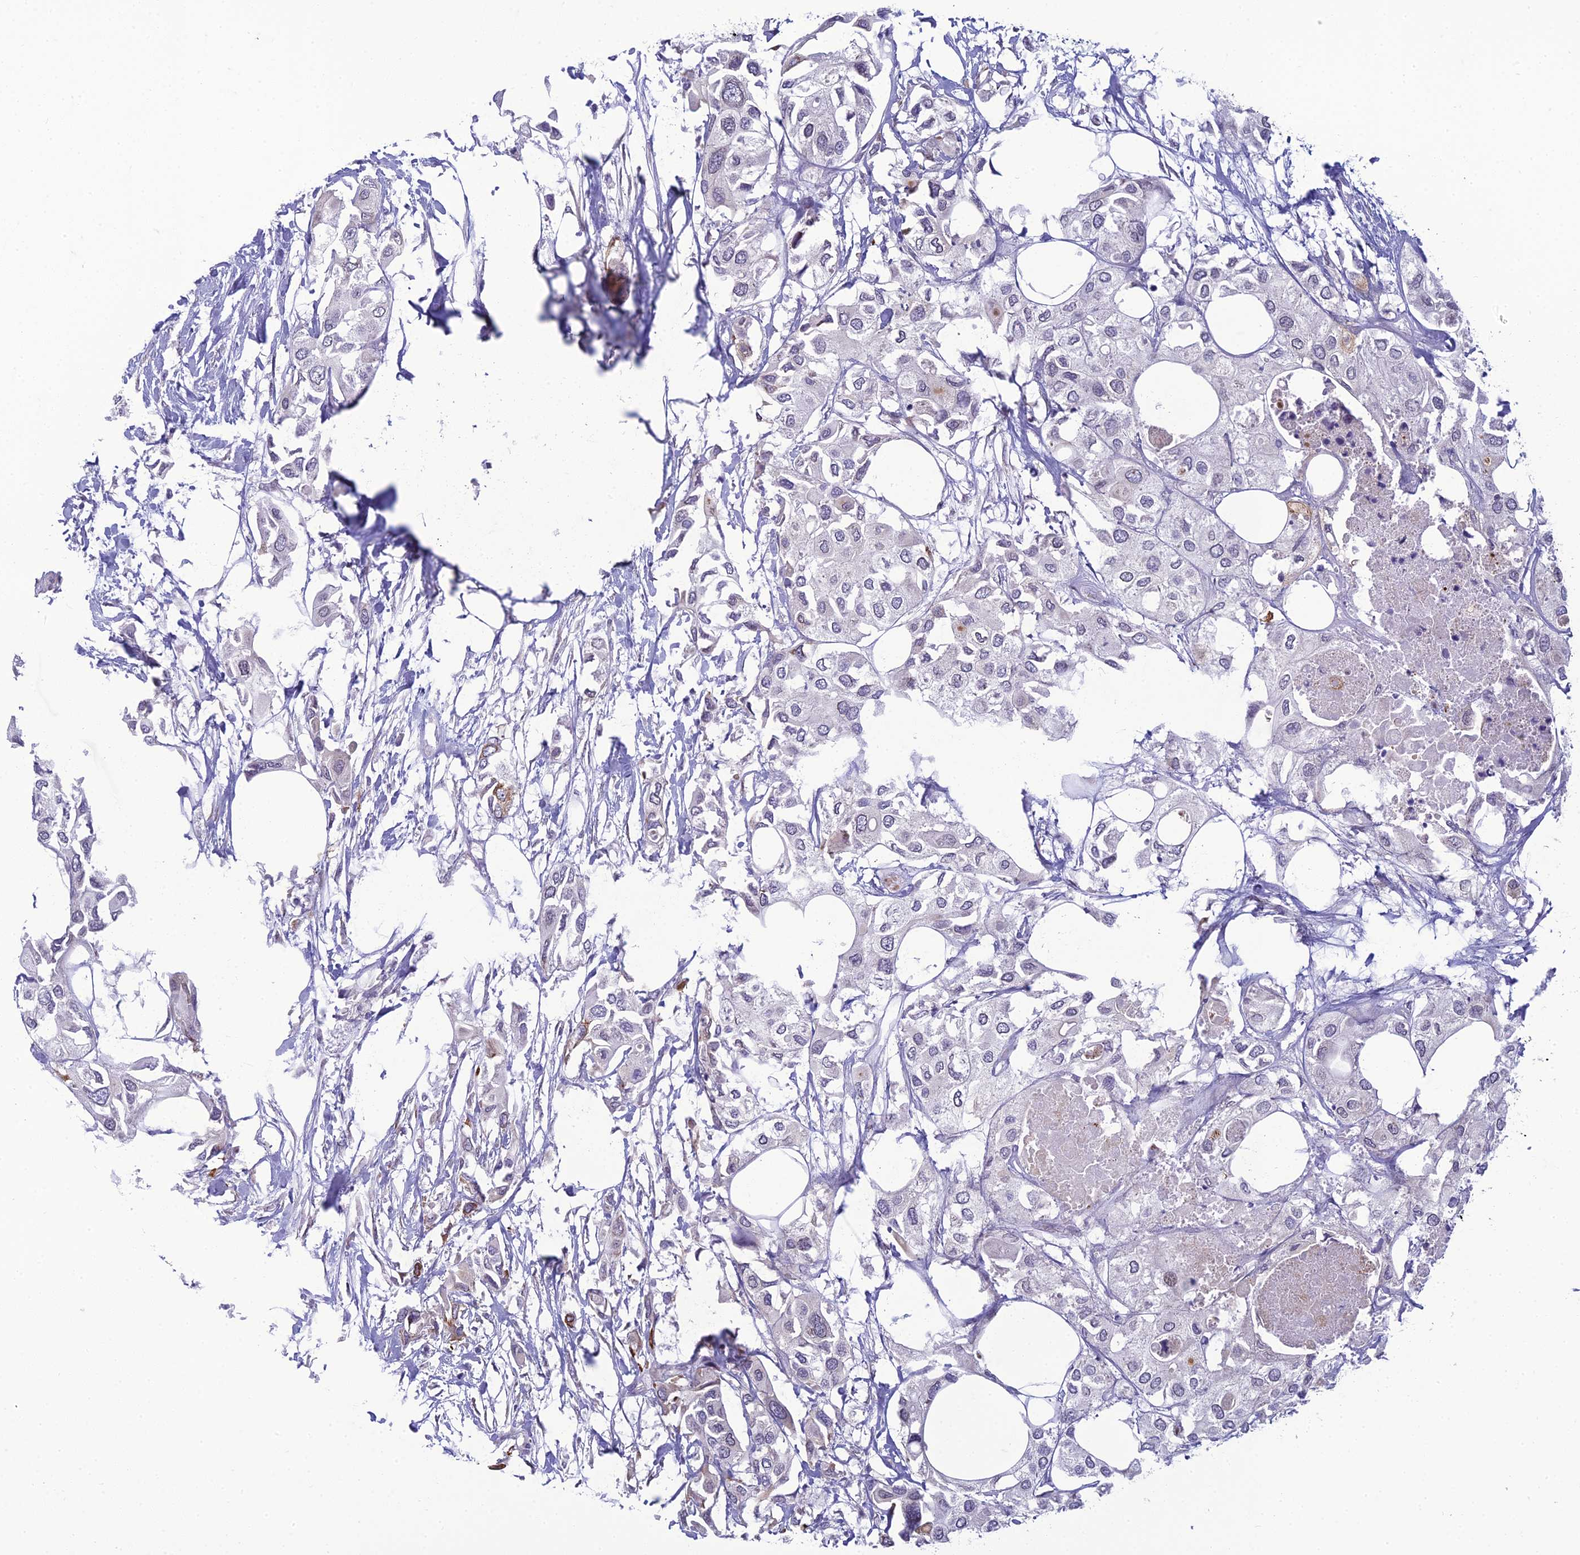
{"staining": {"intensity": "negative", "quantity": "none", "location": "none"}, "tissue": "urothelial cancer", "cell_type": "Tumor cells", "image_type": "cancer", "snomed": [{"axis": "morphology", "description": "Urothelial carcinoma, High grade"}, {"axis": "topography", "description": "Urinary bladder"}], "caption": "Photomicrograph shows no protein positivity in tumor cells of urothelial cancer tissue.", "gene": "DTX2", "patient": {"sex": "male", "age": 64}}